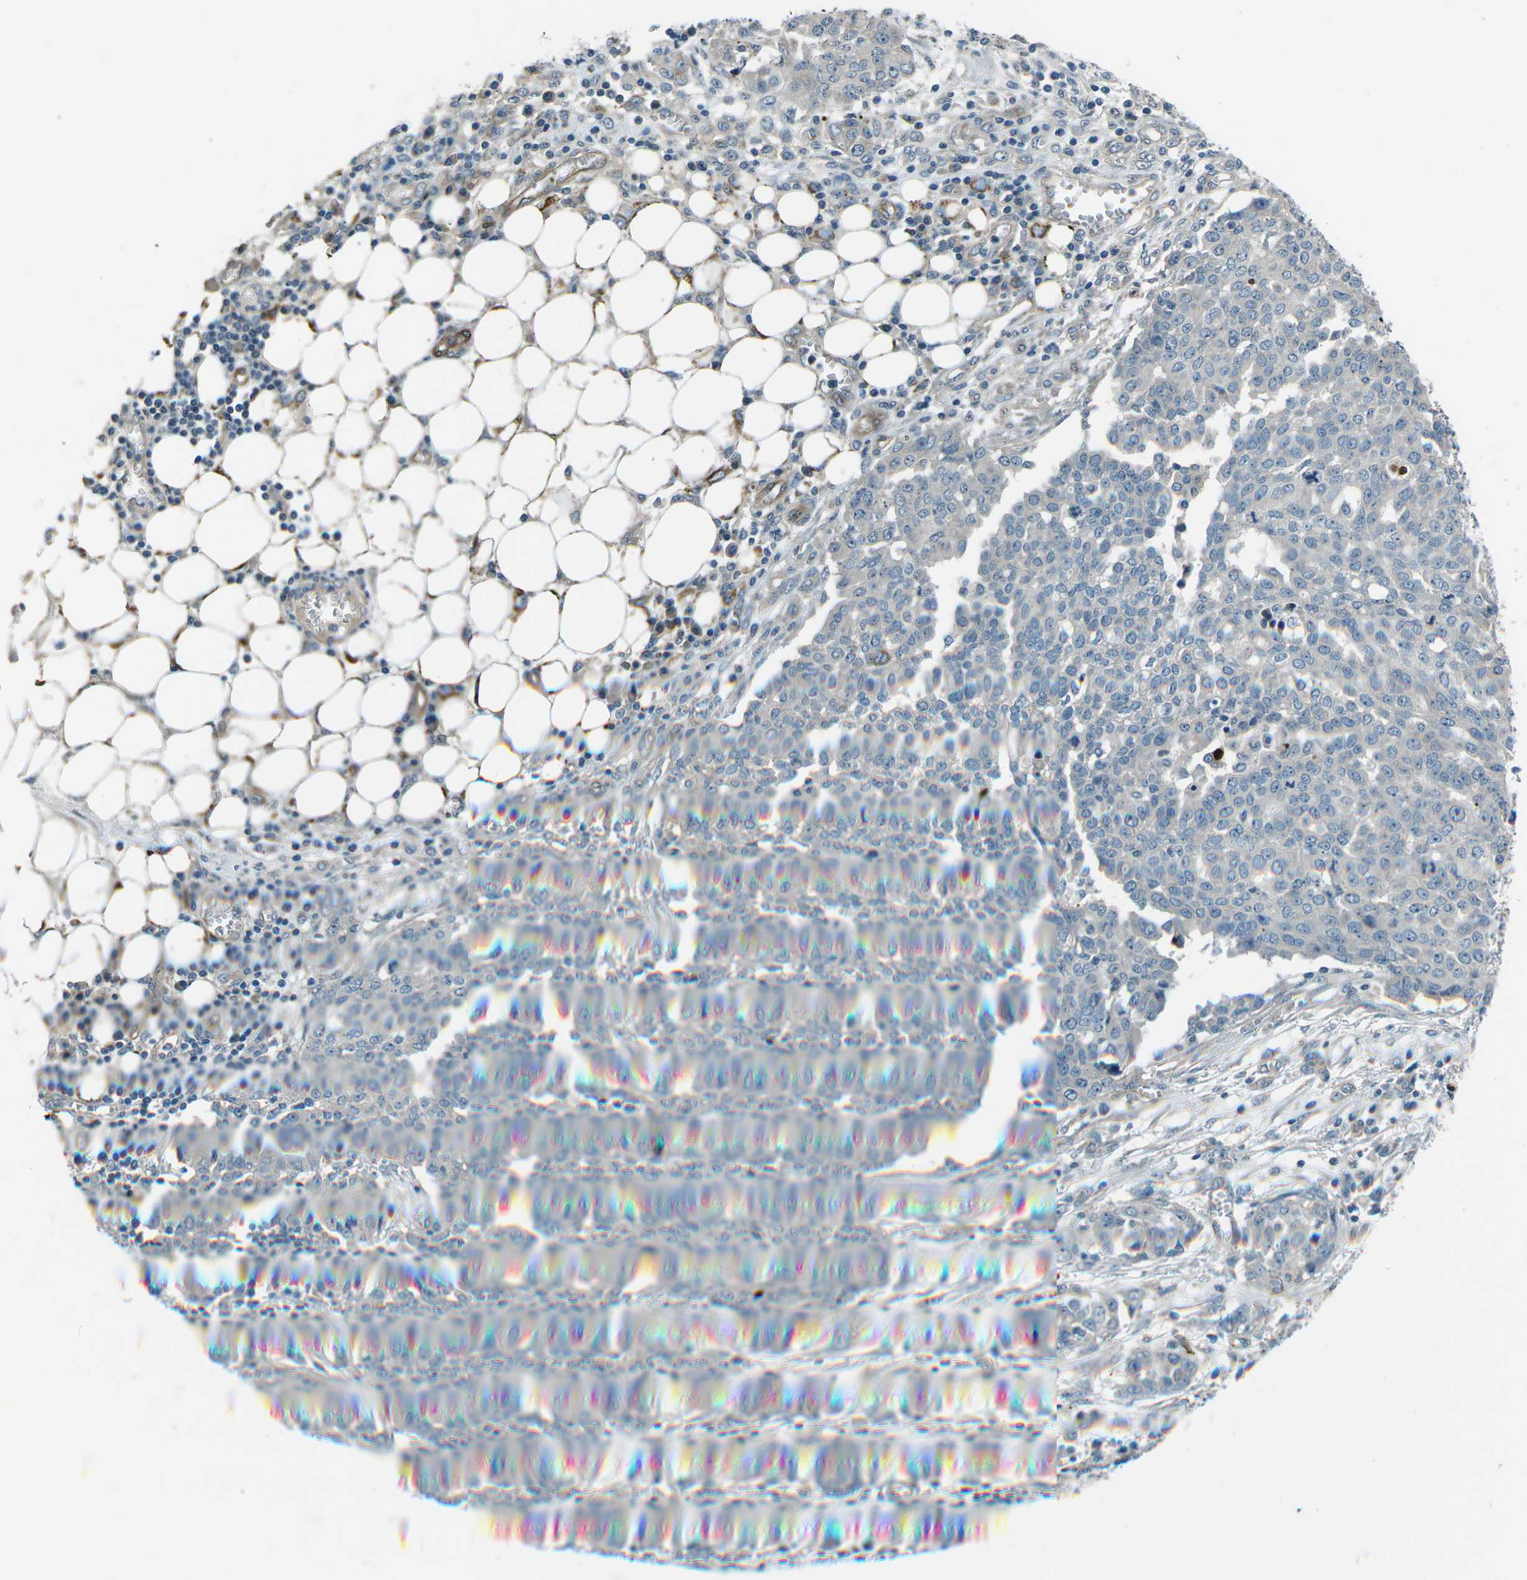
{"staining": {"intensity": "negative", "quantity": "none", "location": "none"}, "tissue": "ovarian cancer", "cell_type": "Tumor cells", "image_type": "cancer", "snomed": [{"axis": "morphology", "description": "Cystadenocarcinoma, serous, NOS"}, {"axis": "topography", "description": "Soft tissue"}, {"axis": "topography", "description": "Ovary"}], "caption": "Immunohistochemical staining of human ovarian cancer exhibits no significant staining in tumor cells. The staining was performed using DAB to visualize the protein expression in brown, while the nuclei were stained in blue with hematoxylin (Magnification: 20x).", "gene": "AFAP1", "patient": {"sex": "female", "age": 57}}